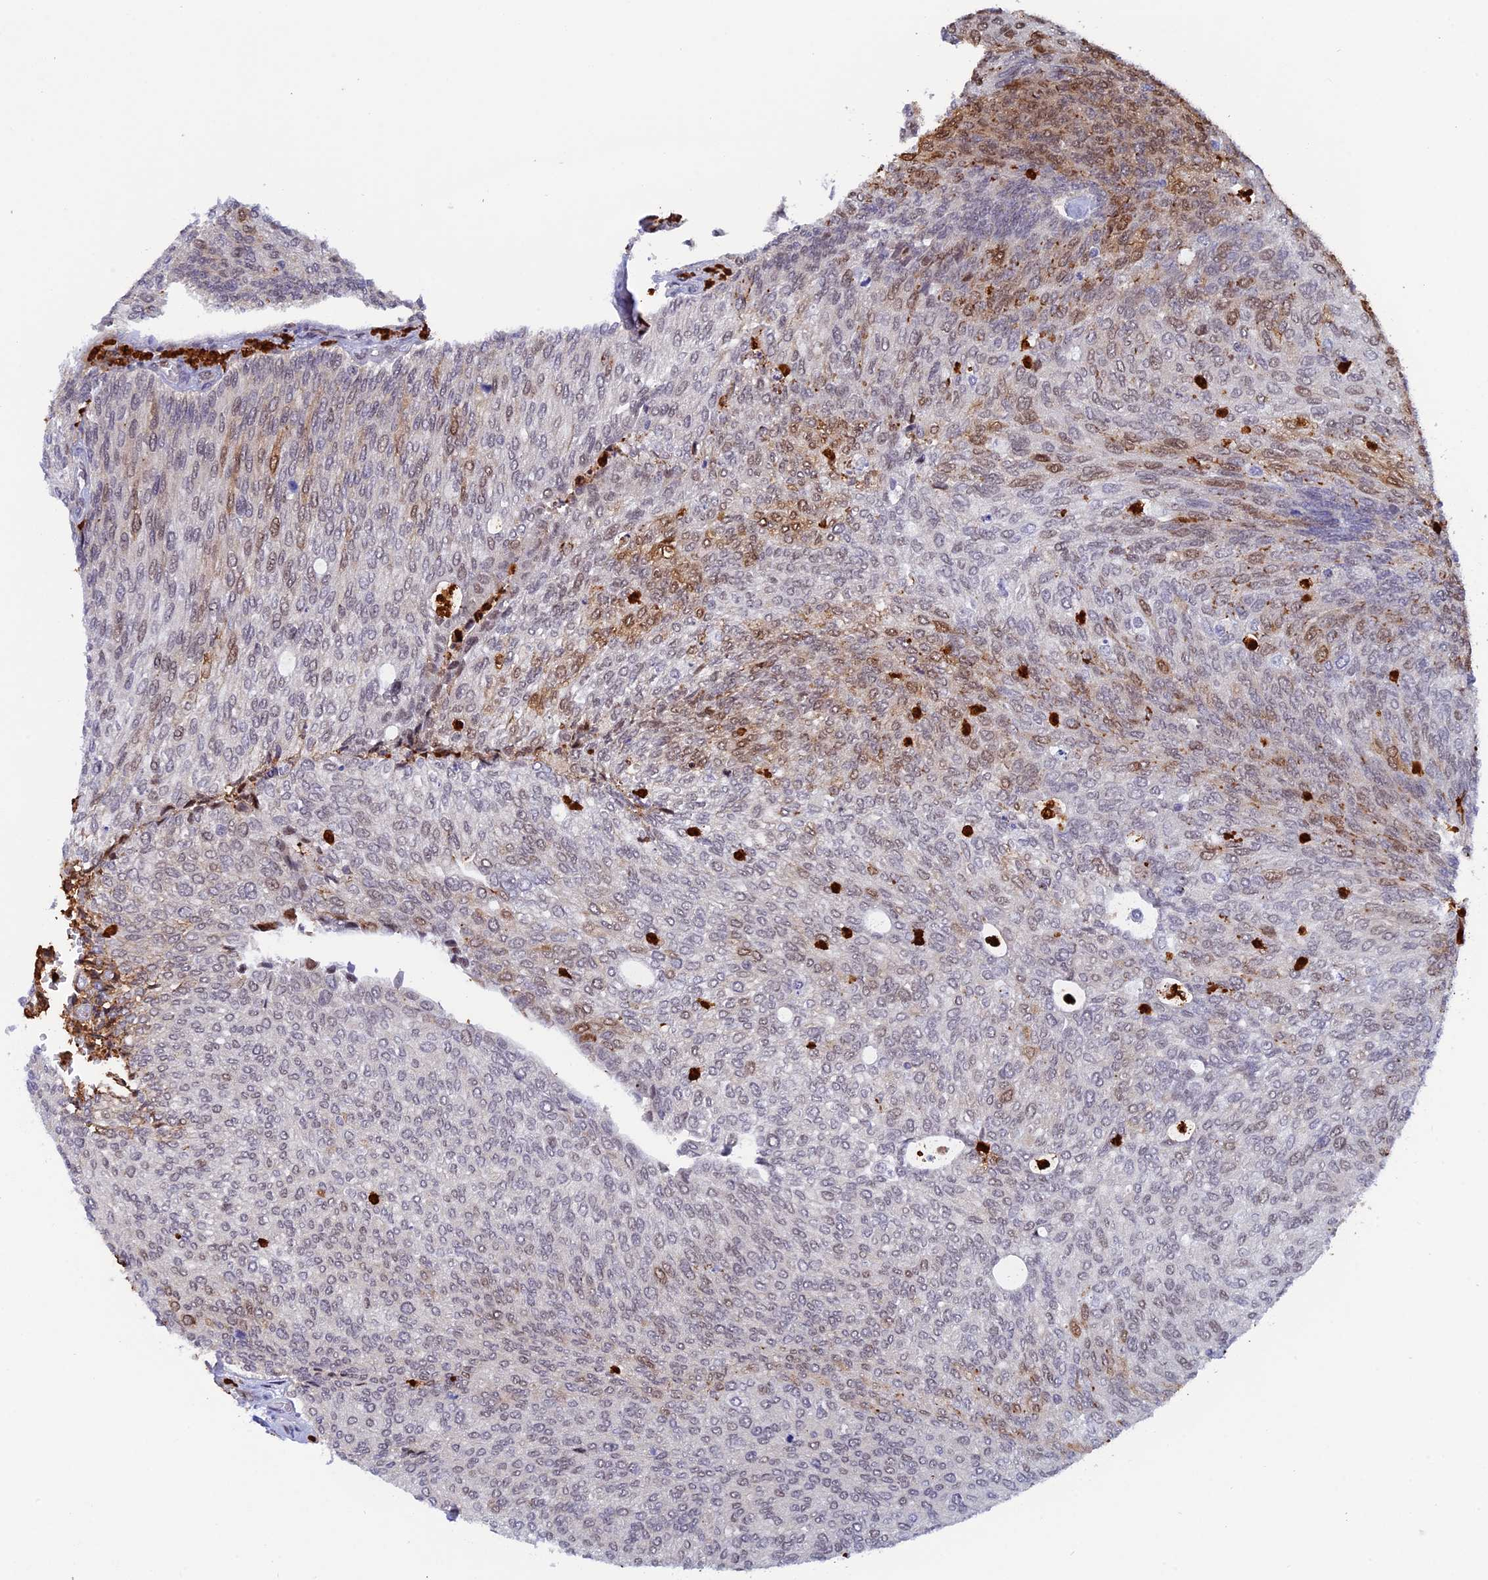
{"staining": {"intensity": "moderate", "quantity": "<25%", "location": "cytoplasmic/membranous,nuclear"}, "tissue": "urothelial cancer", "cell_type": "Tumor cells", "image_type": "cancer", "snomed": [{"axis": "morphology", "description": "Urothelial carcinoma, Low grade"}, {"axis": "topography", "description": "Urinary bladder"}], "caption": "Immunohistochemical staining of urothelial carcinoma (low-grade) displays low levels of moderate cytoplasmic/membranous and nuclear positivity in about <25% of tumor cells.", "gene": "SLC26A1", "patient": {"sex": "female", "age": 79}}